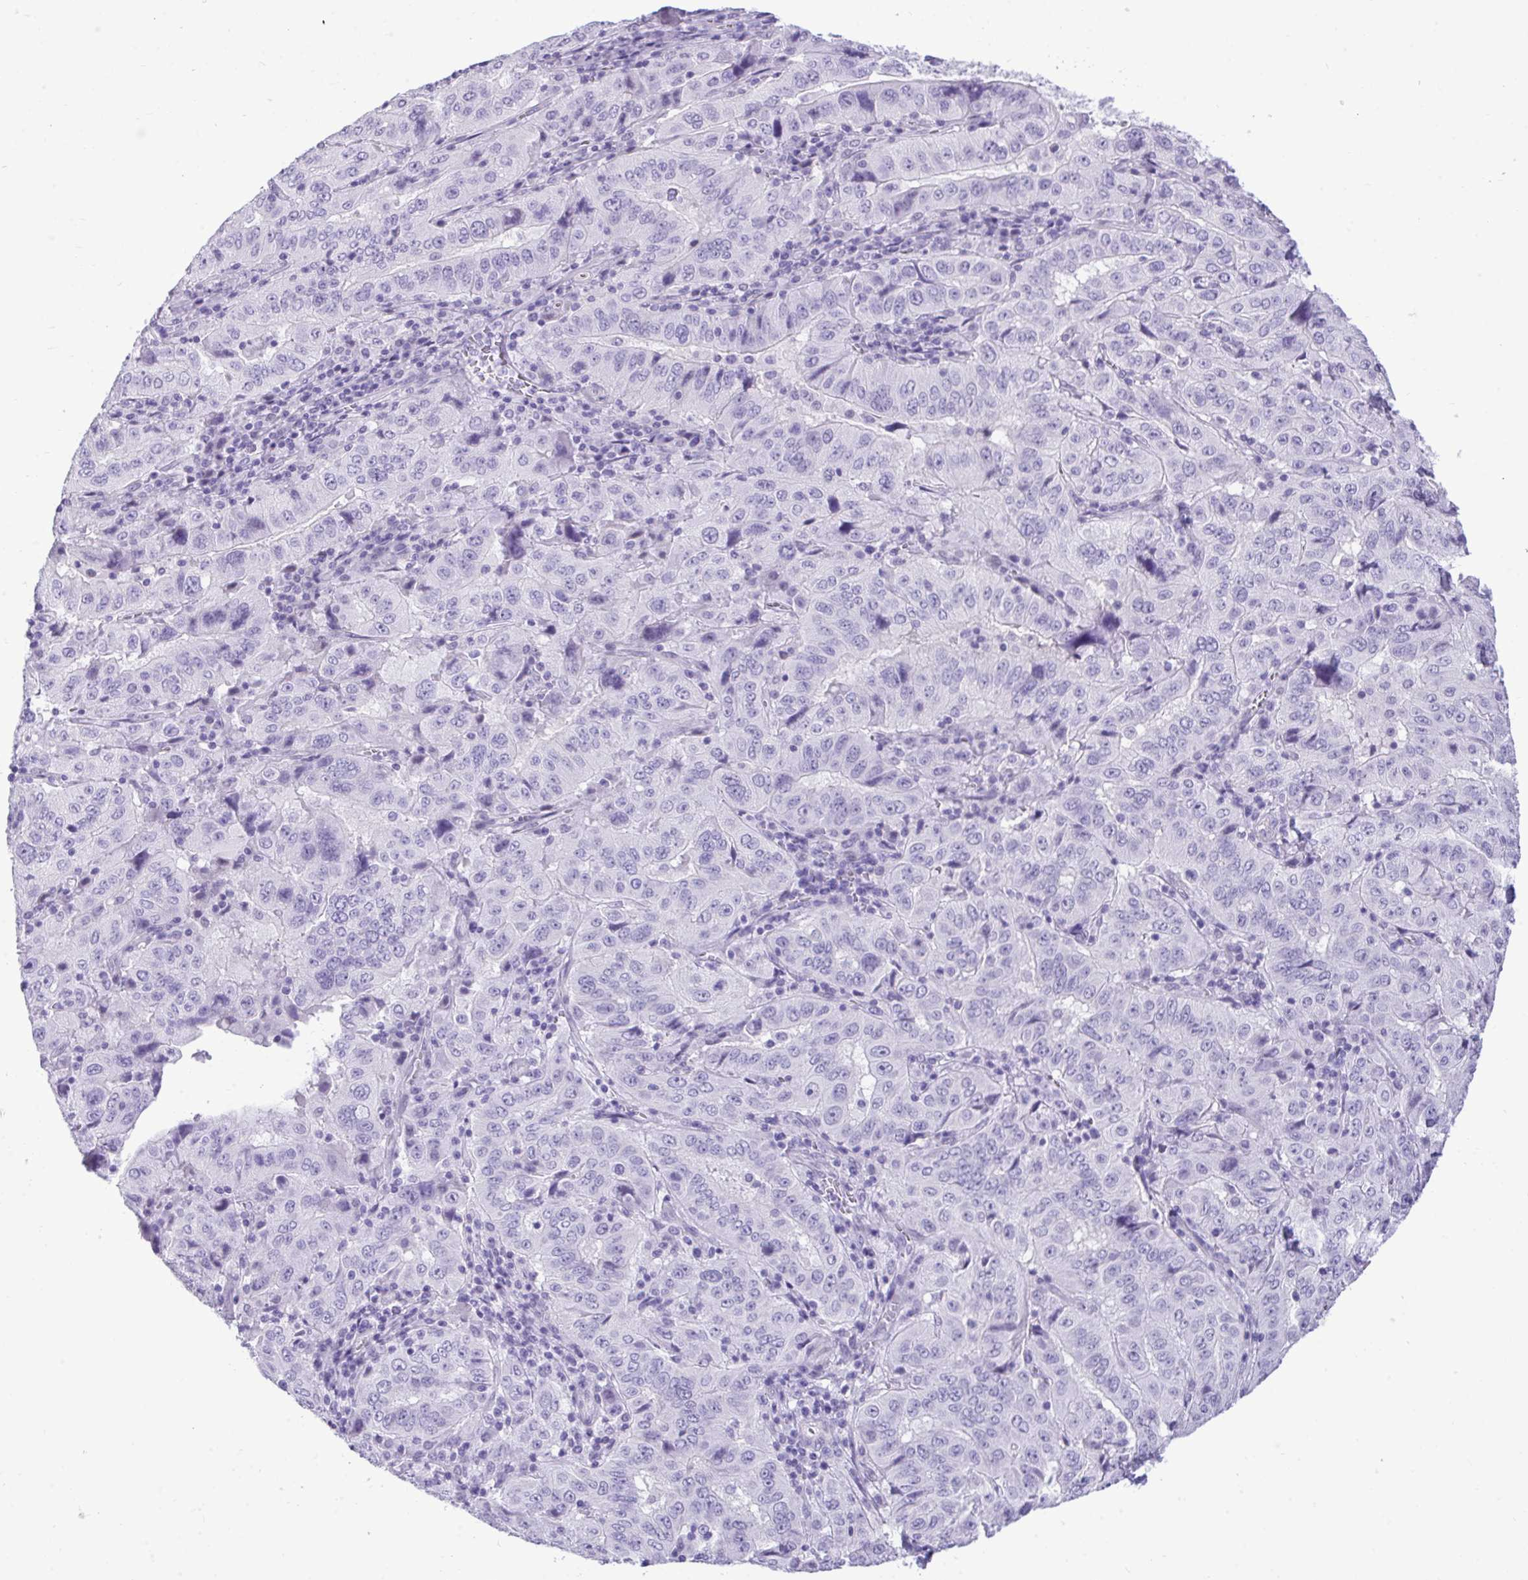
{"staining": {"intensity": "negative", "quantity": "none", "location": "none"}, "tissue": "pancreatic cancer", "cell_type": "Tumor cells", "image_type": "cancer", "snomed": [{"axis": "morphology", "description": "Adenocarcinoma, NOS"}, {"axis": "topography", "description": "Pancreas"}], "caption": "Immunohistochemistry (IHC) photomicrograph of neoplastic tissue: adenocarcinoma (pancreatic) stained with DAB (3,3'-diaminobenzidine) exhibits no significant protein staining in tumor cells.", "gene": "PRM2", "patient": {"sex": "male", "age": 63}}